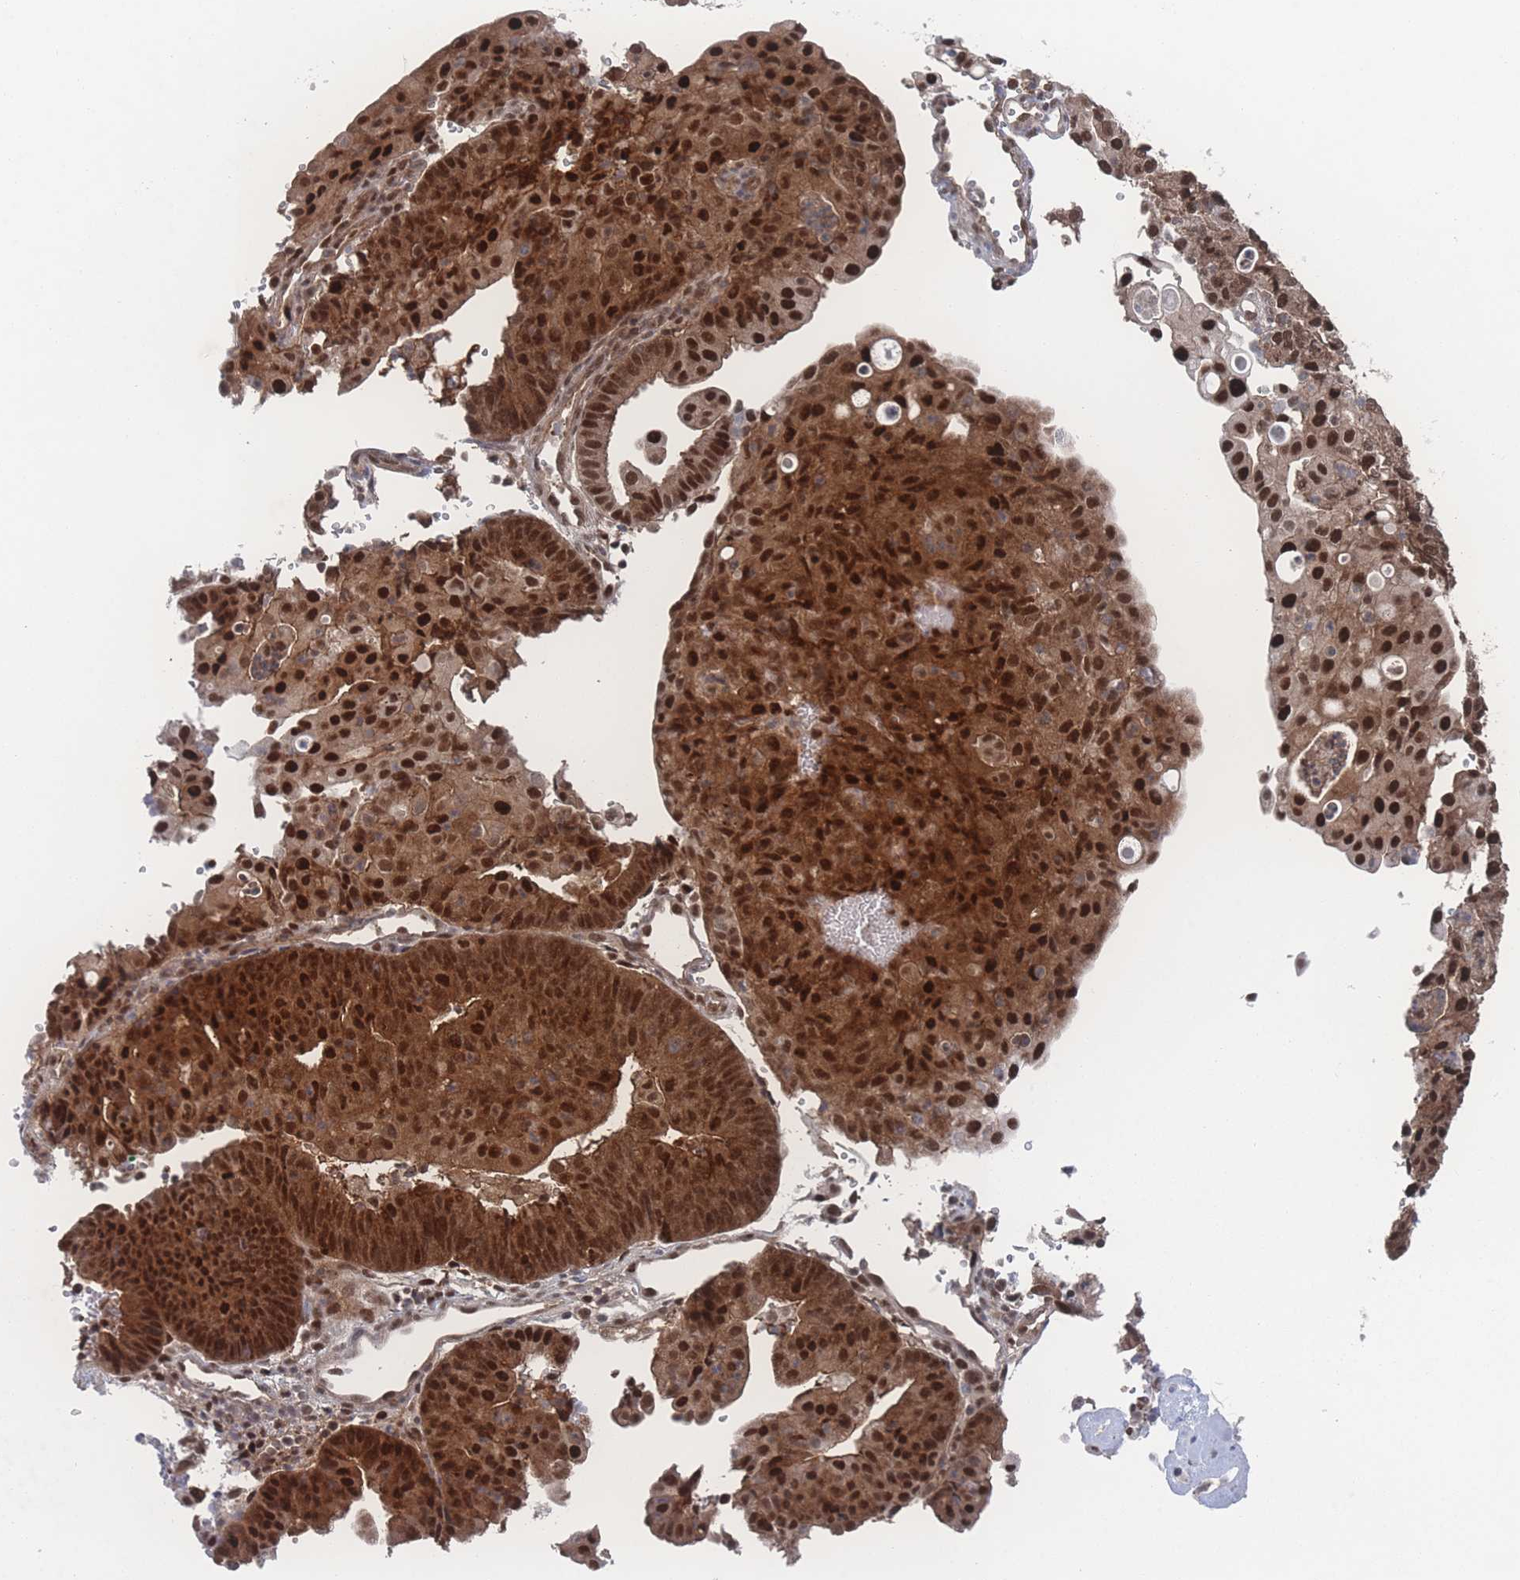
{"staining": {"intensity": "strong", "quantity": ">75%", "location": "cytoplasmic/membranous,nuclear"}, "tissue": "endometrial cancer", "cell_type": "Tumor cells", "image_type": "cancer", "snomed": [{"axis": "morphology", "description": "Adenocarcinoma, NOS"}, {"axis": "topography", "description": "Endometrium"}], "caption": "There is high levels of strong cytoplasmic/membranous and nuclear staining in tumor cells of endometrial adenocarcinoma, as demonstrated by immunohistochemical staining (brown color).", "gene": "PSMA1", "patient": {"sex": "female", "age": 56}}